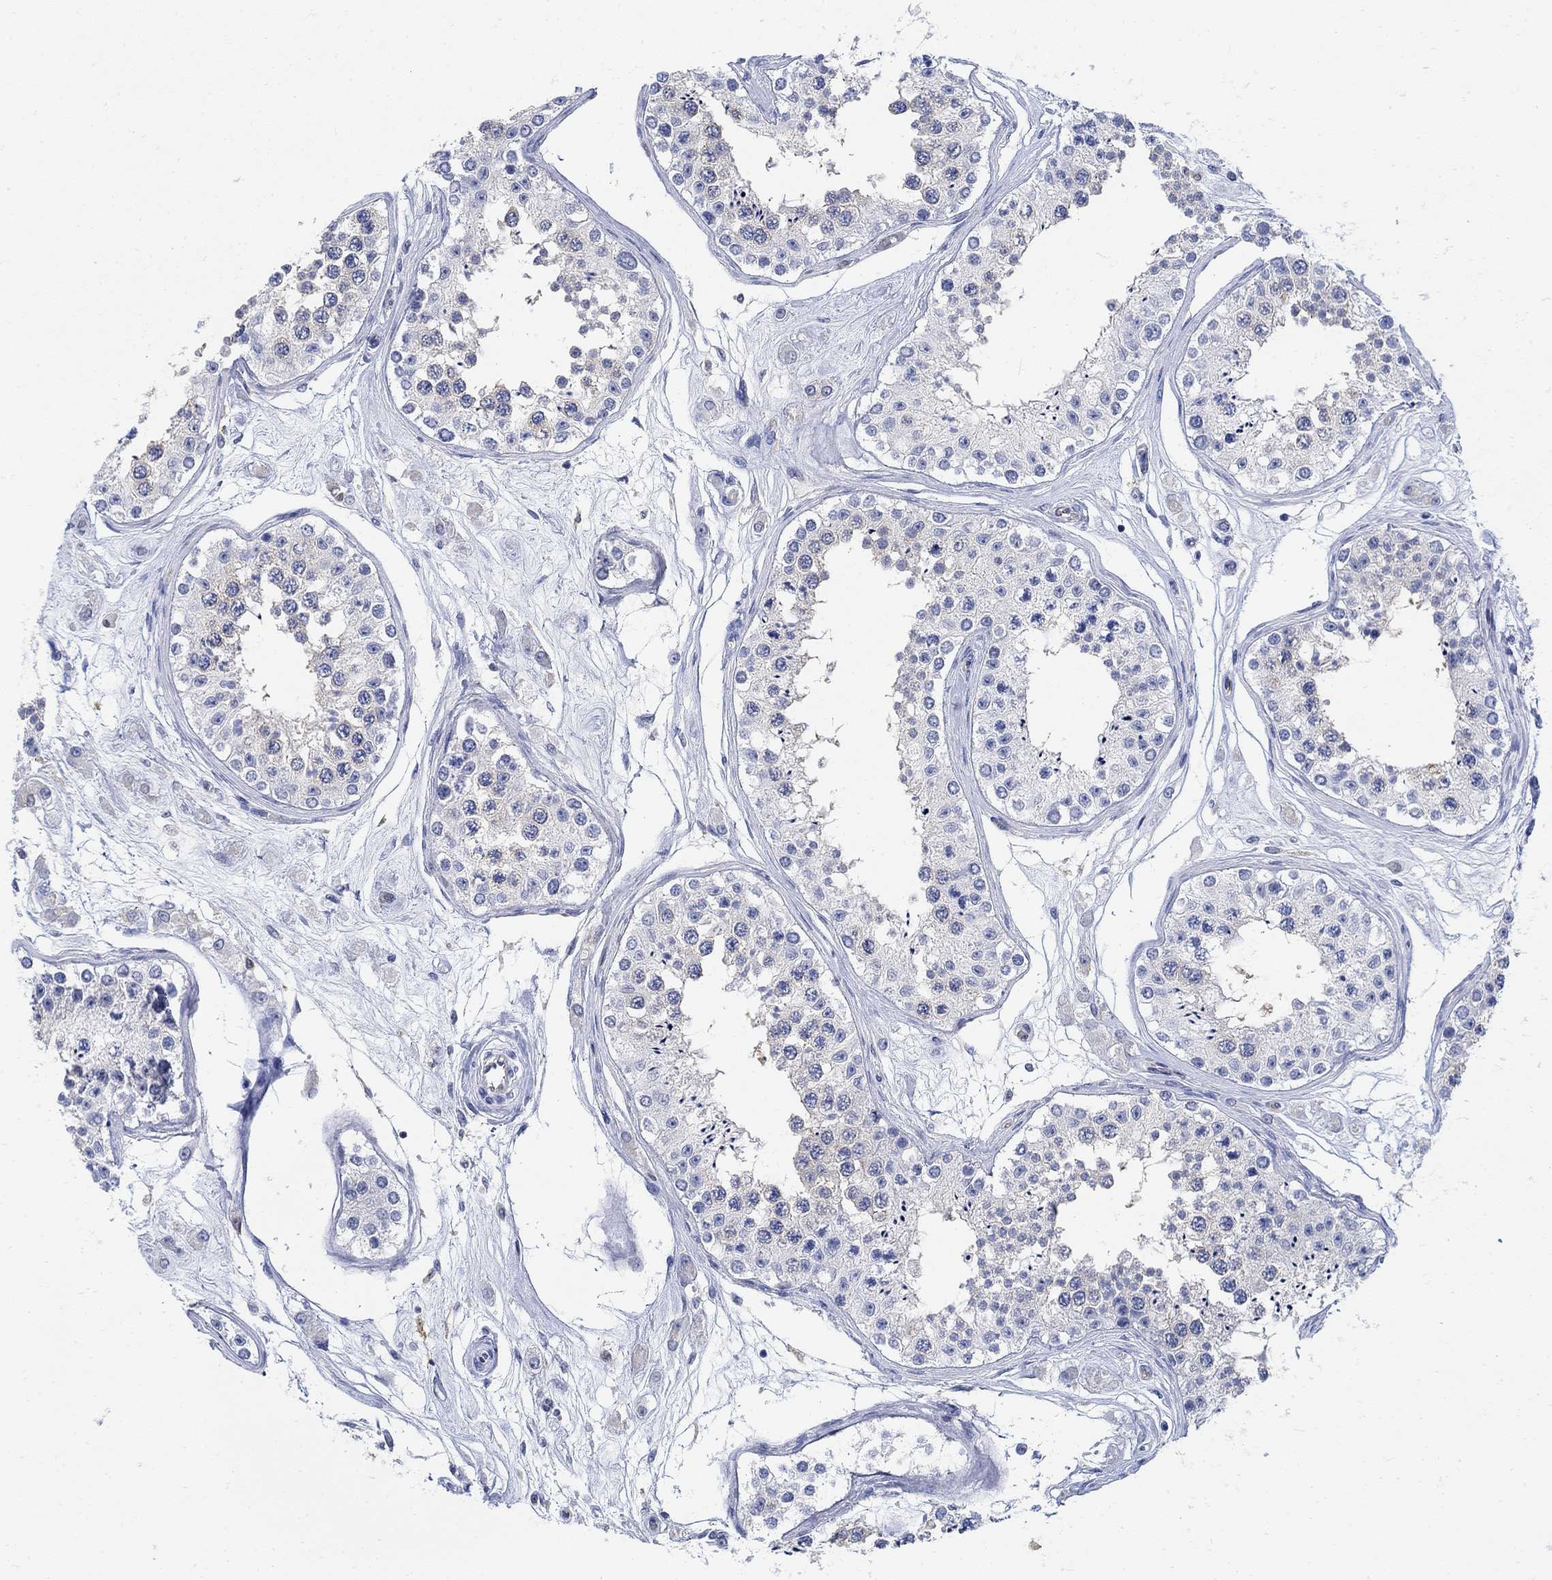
{"staining": {"intensity": "negative", "quantity": "none", "location": "none"}, "tissue": "testis", "cell_type": "Cells in seminiferous ducts", "image_type": "normal", "snomed": [{"axis": "morphology", "description": "Normal tissue, NOS"}, {"axis": "topography", "description": "Testis"}], "caption": "The image shows no staining of cells in seminiferous ducts in benign testis.", "gene": "PHF21B", "patient": {"sex": "male", "age": 25}}